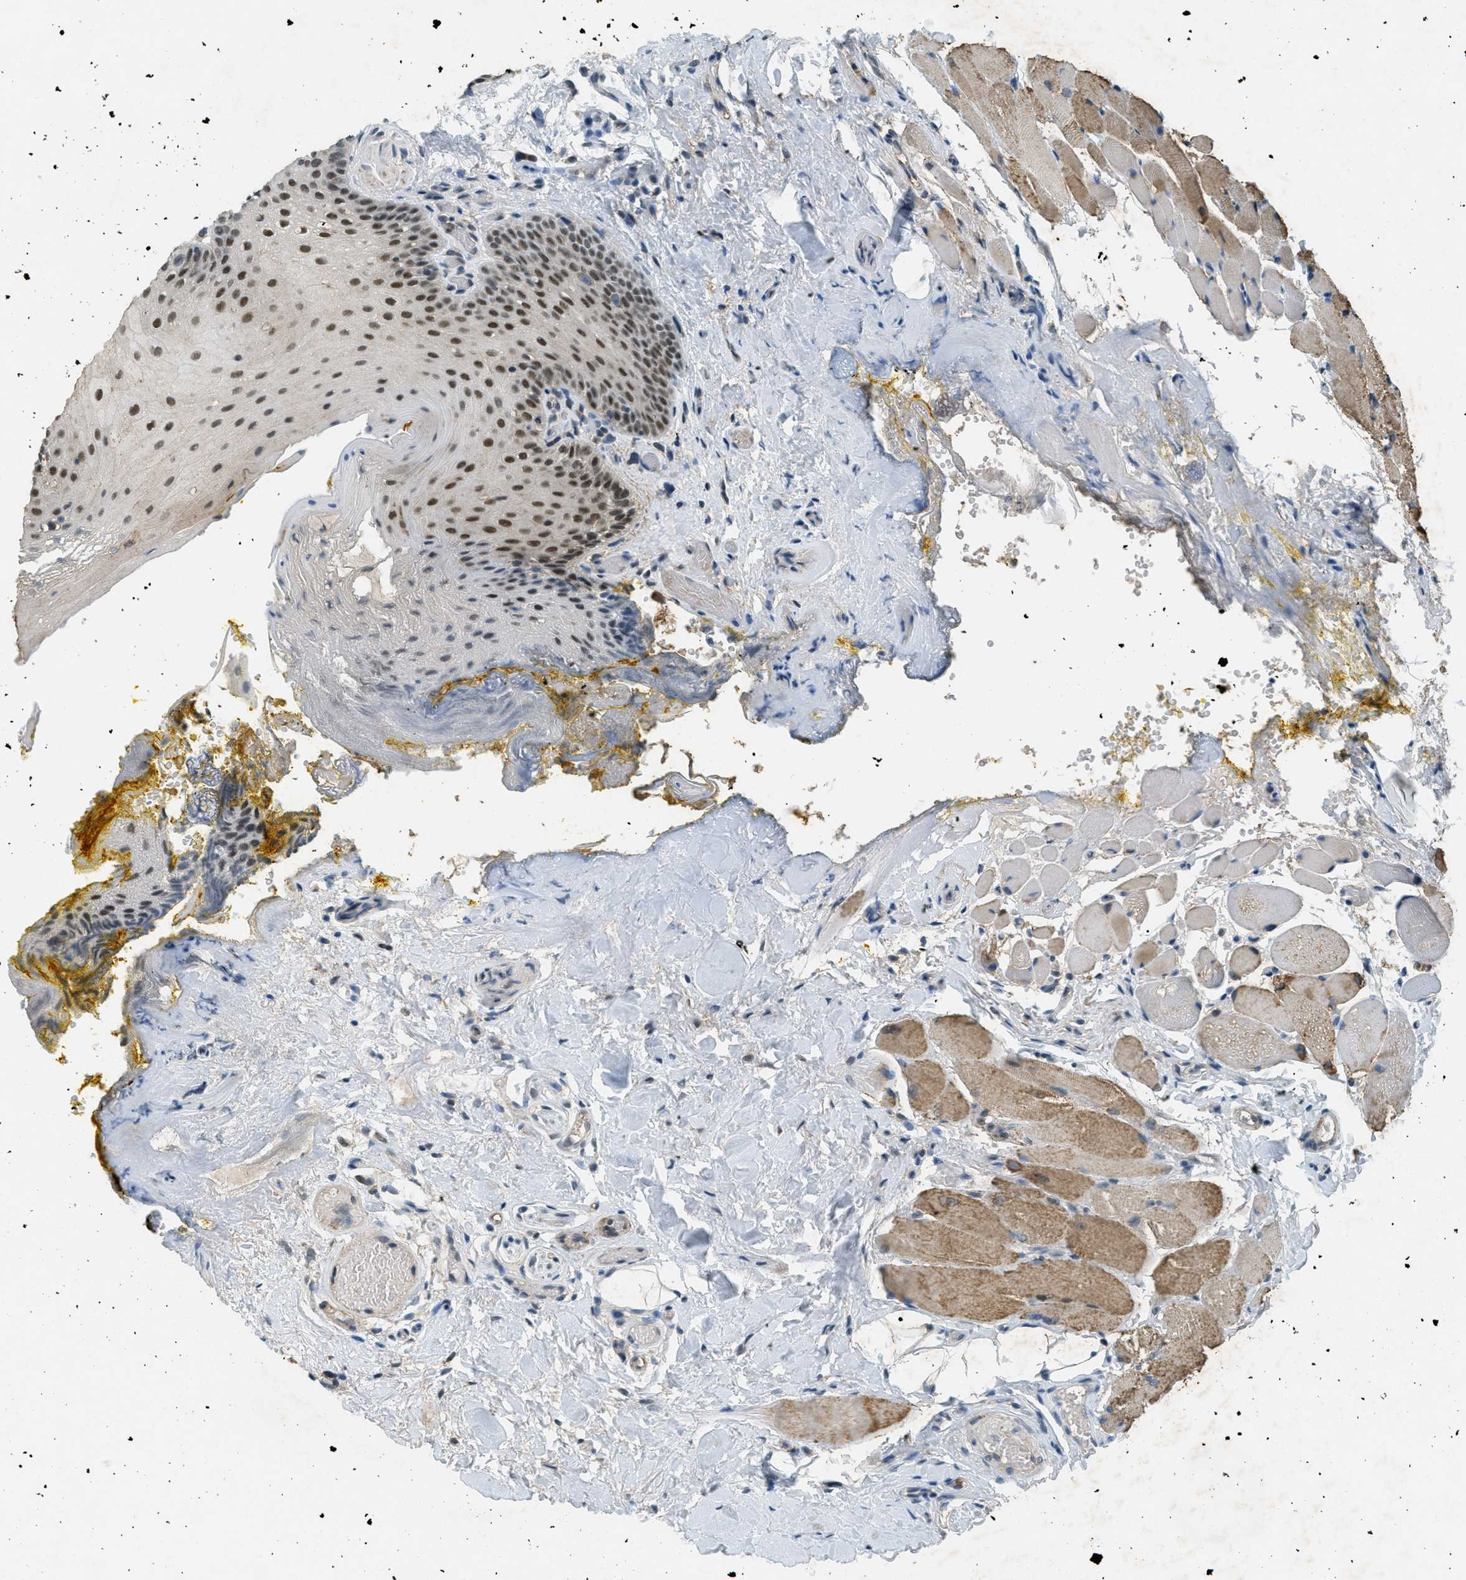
{"staining": {"intensity": "moderate", "quantity": ">75%", "location": "nuclear"}, "tissue": "oral mucosa", "cell_type": "Squamous epithelial cells", "image_type": "normal", "snomed": [{"axis": "morphology", "description": "Normal tissue, NOS"}, {"axis": "topography", "description": "Oral tissue"}], "caption": "Immunohistochemistry (IHC) of normal human oral mucosa reveals medium levels of moderate nuclear expression in approximately >75% of squamous epithelial cells.", "gene": "TCF20", "patient": {"sex": "male", "age": 54}}